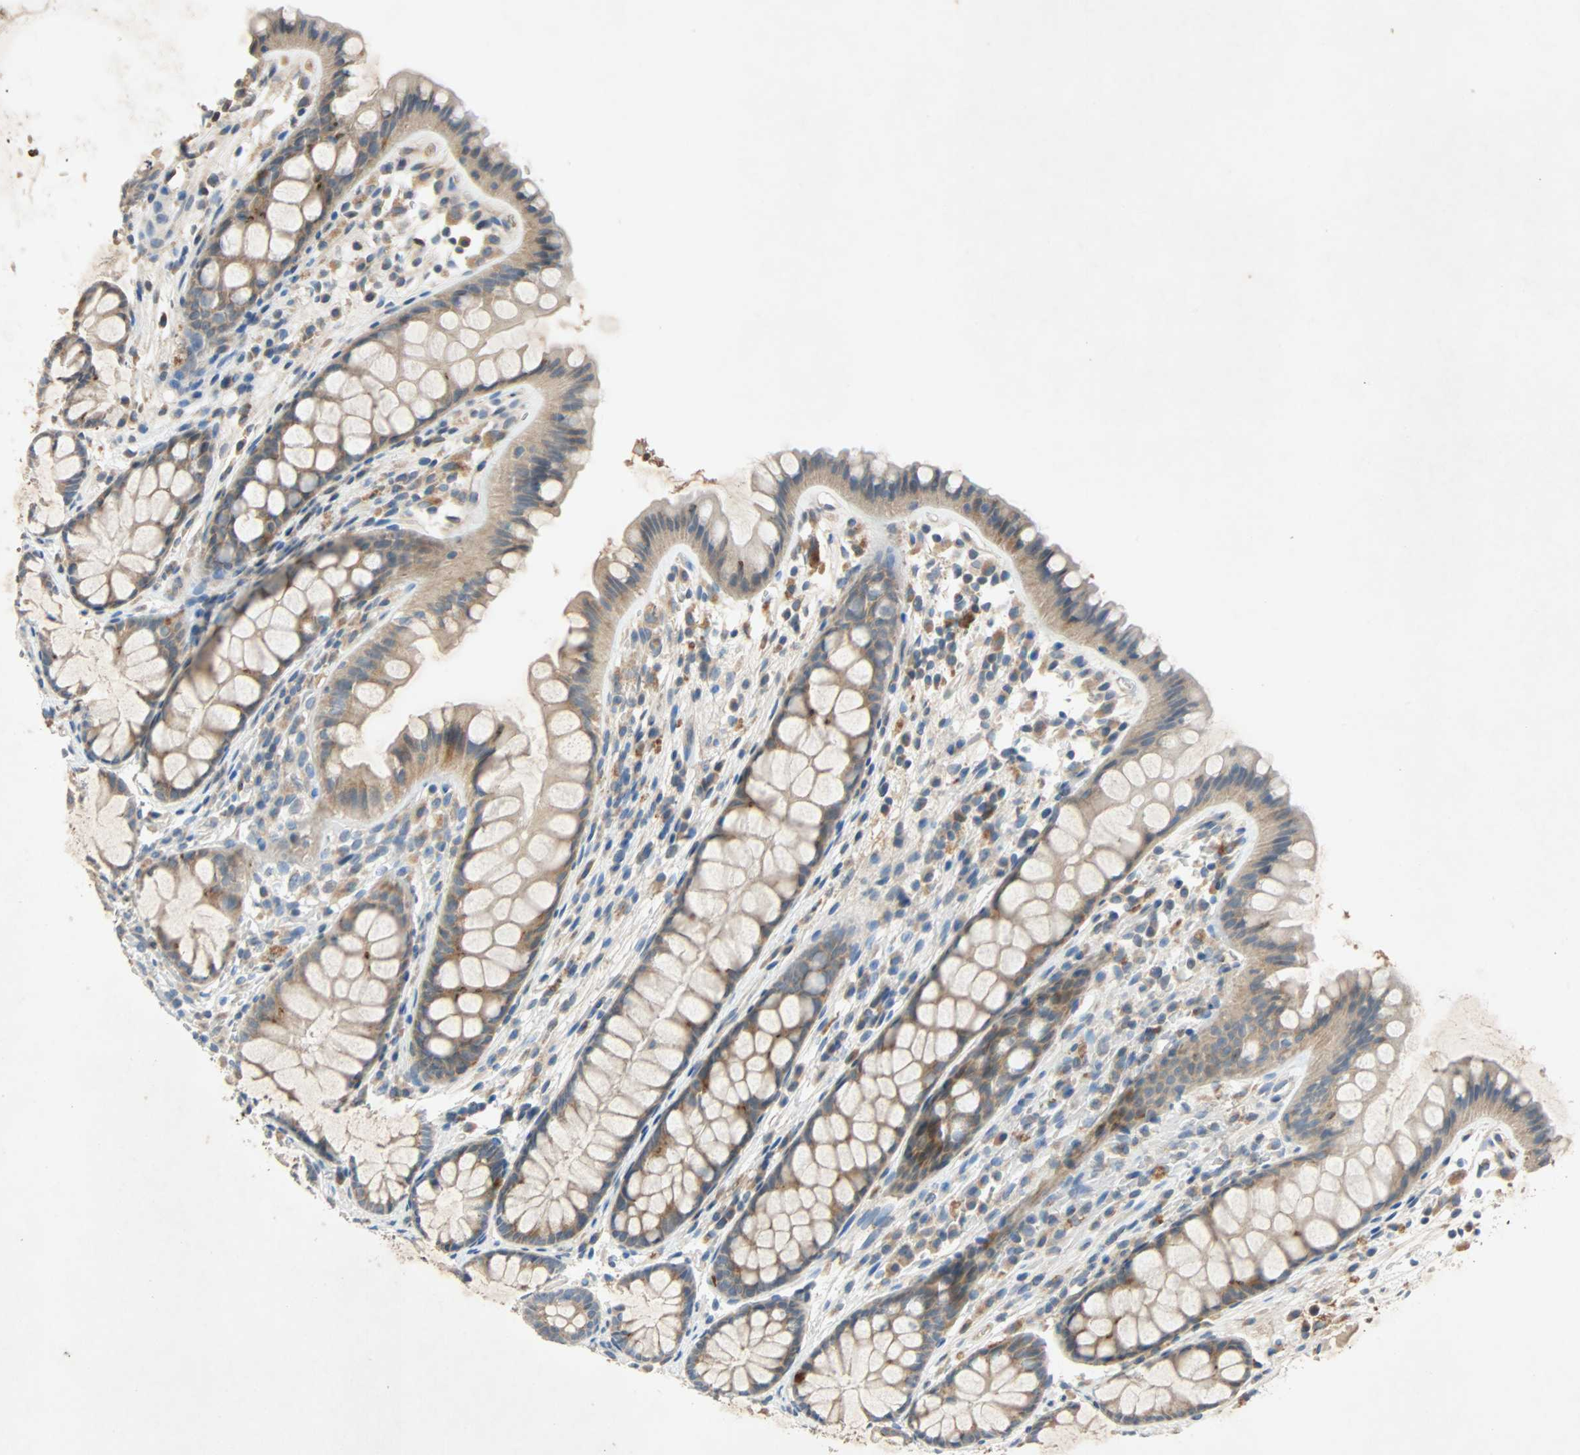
{"staining": {"intensity": "moderate", "quantity": ">75%", "location": "cytoplasmic/membranous"}, "tissue": "colon", "cell_type": "Endothelial cells", "image_type": "normal", "snomed": [{"axis": "morphology", "description": "Normal tissue, NOS"}, {"axis": "topography", "description": "Colon"}], "caption": "Immunohistochemical staining of benign human colon reveals medium levels of moderate cytoplasmic/membranous expression in approximately >75% of endothelial cells.", "gene": "XYLT1", "patient": {"sex": "female", "age": 55}}